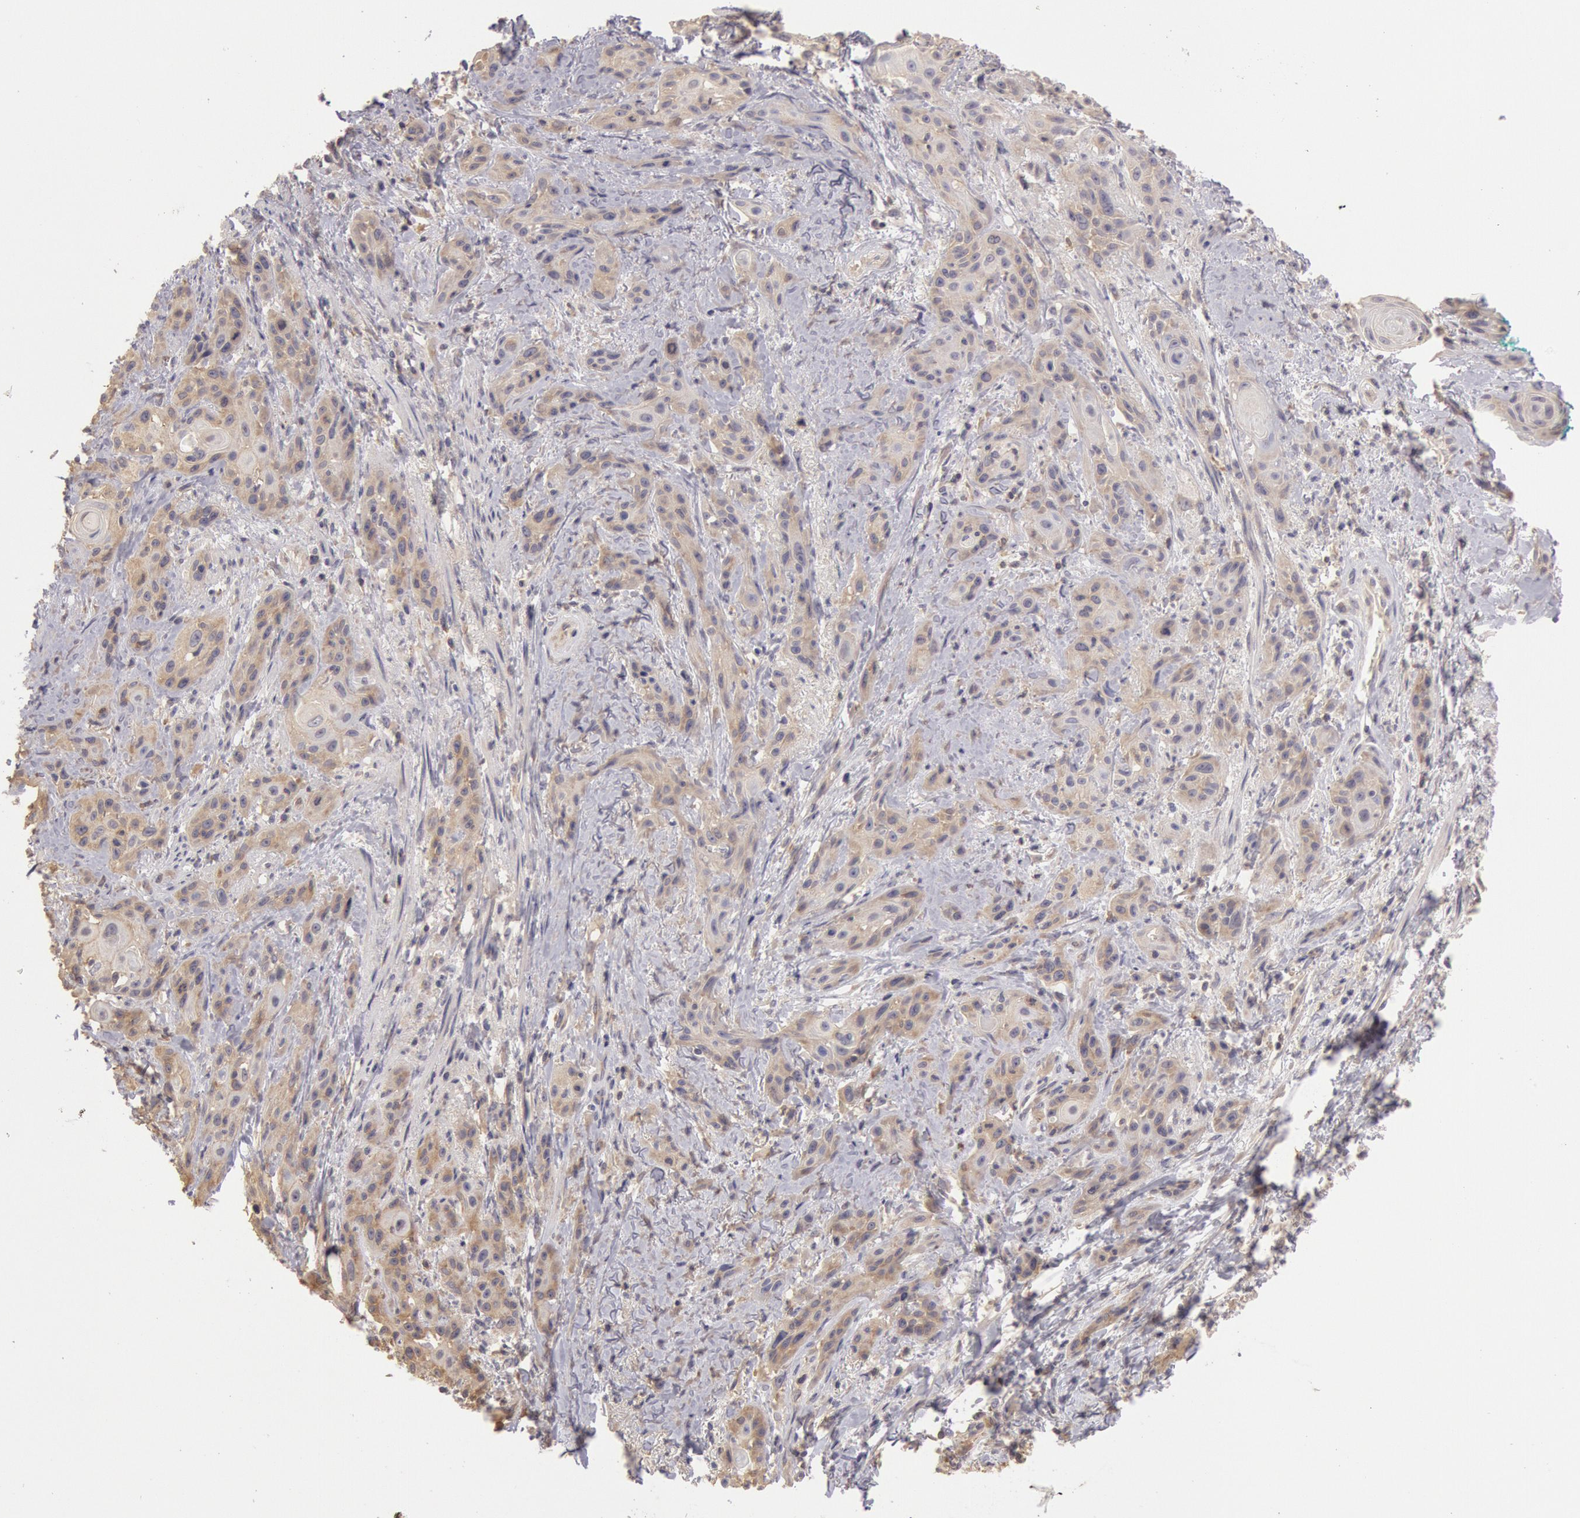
{"staining": {"intensity": "weak", "quantity": ">75%", "location": "cytoplasmic/membranous"}, "tissue": "skin cancer", "cell_type": "Tumor cells", "image_type": "cancer", "snomed": [{"axis": "morphology", "description": "Squamous cell carcinoma, NOS"}, {"axis": "topography", "description": "Skin"}, {"axis": "topography", "description": "Anal"}], "caption": "Immunohistochemical staining of human skin squamous cell carcinoma reveals low levels of weak cytoplasmic/membranous positivity in approximately >75% of tumor cells.", "gene": "NMT2", "patient": {"sex": "male", "age": 64}}